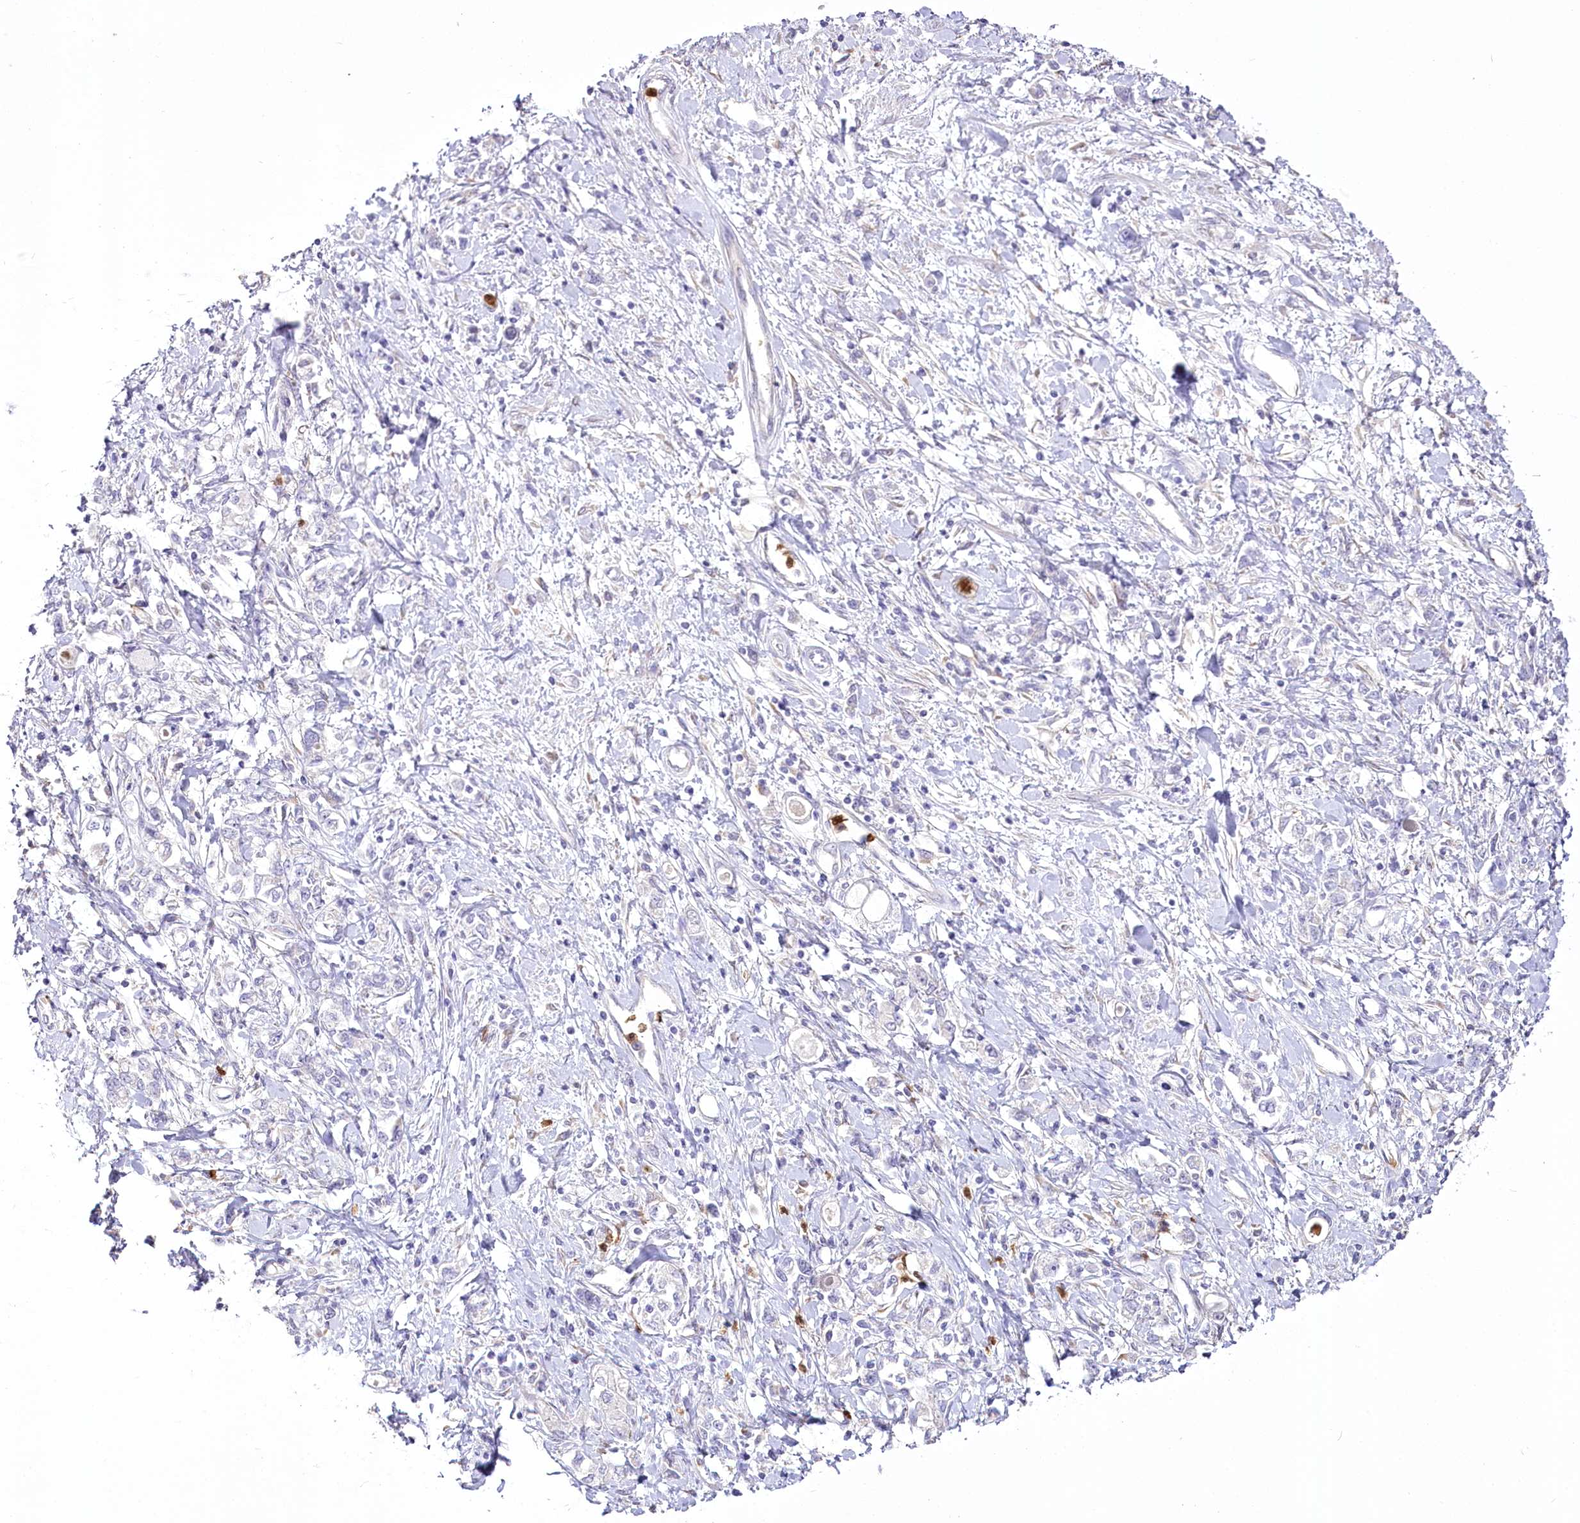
{"staining": {"intensity": "negative", "quantity": "none", "location": "none"}, "tissue": "stomach cancer", "cell_type": "Tumor cells", "image_type": "cancer", "snomed": [{"axis": "morphology", "description": "Adenocarcinoma, NOS"}, {"axis": "topography", "description": "Stomach"}], "caption": "The photomicrograph reveals no significant staining in tumor cells of adenocarcinoma (stomach).", "gene": "DPYD", "patient": {"sex": "female", "age": 76}}